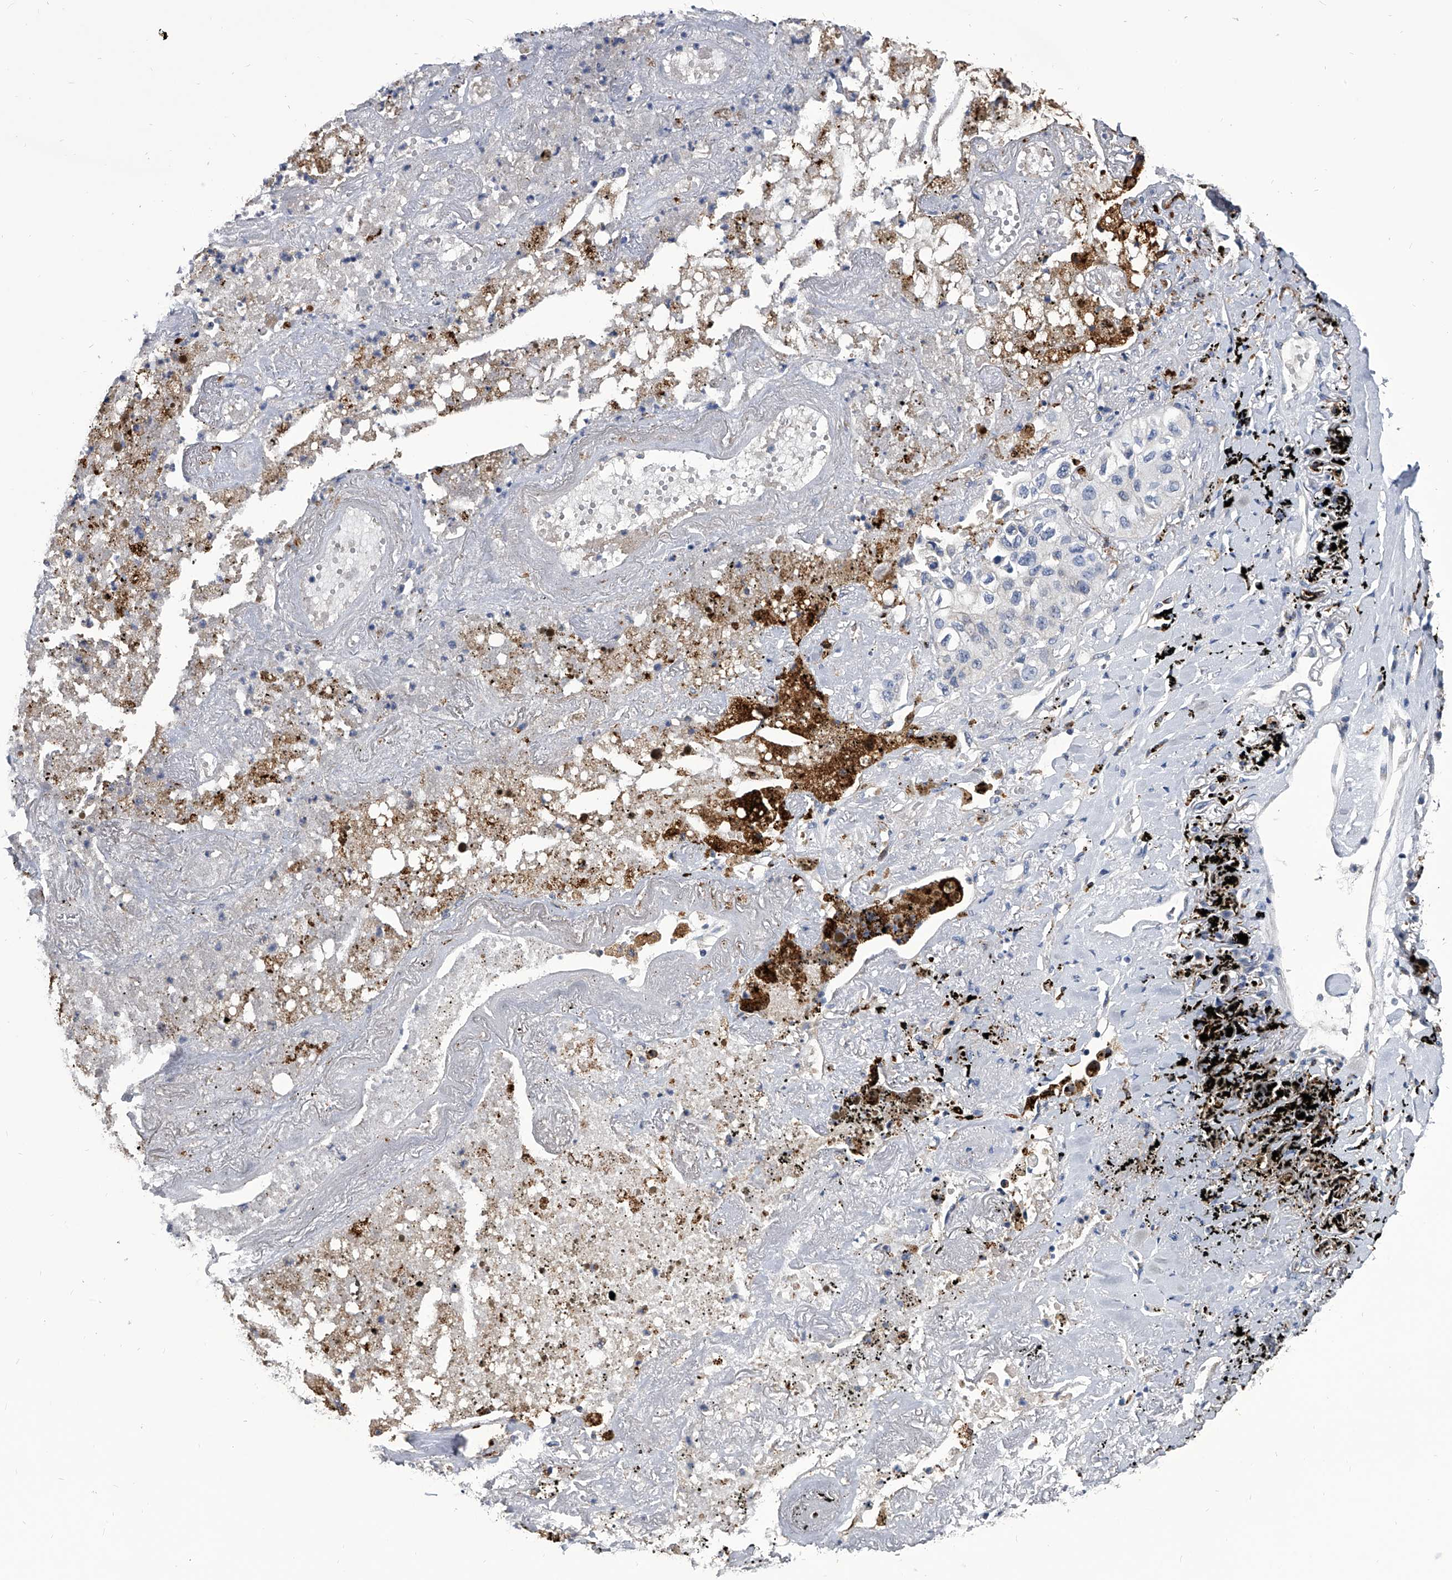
{"staining": {"intensity": "negative", "quantity": "none", "location": "none"}, "tissue": "lung cancer", "cell_type": "Tumor cells", "image_type": "cancer", "snomed": [{"axis": "morphology", "description": "Adenocarcinoma, NOS"}, {"axis": "topography", "description": "Lung"}], "caption": "Lung cancer was stained to show a protein in brown. There is no significant expression in tumor cells.", "gene": "SPP1", "patient": {"sex": "male", "age": 63}}